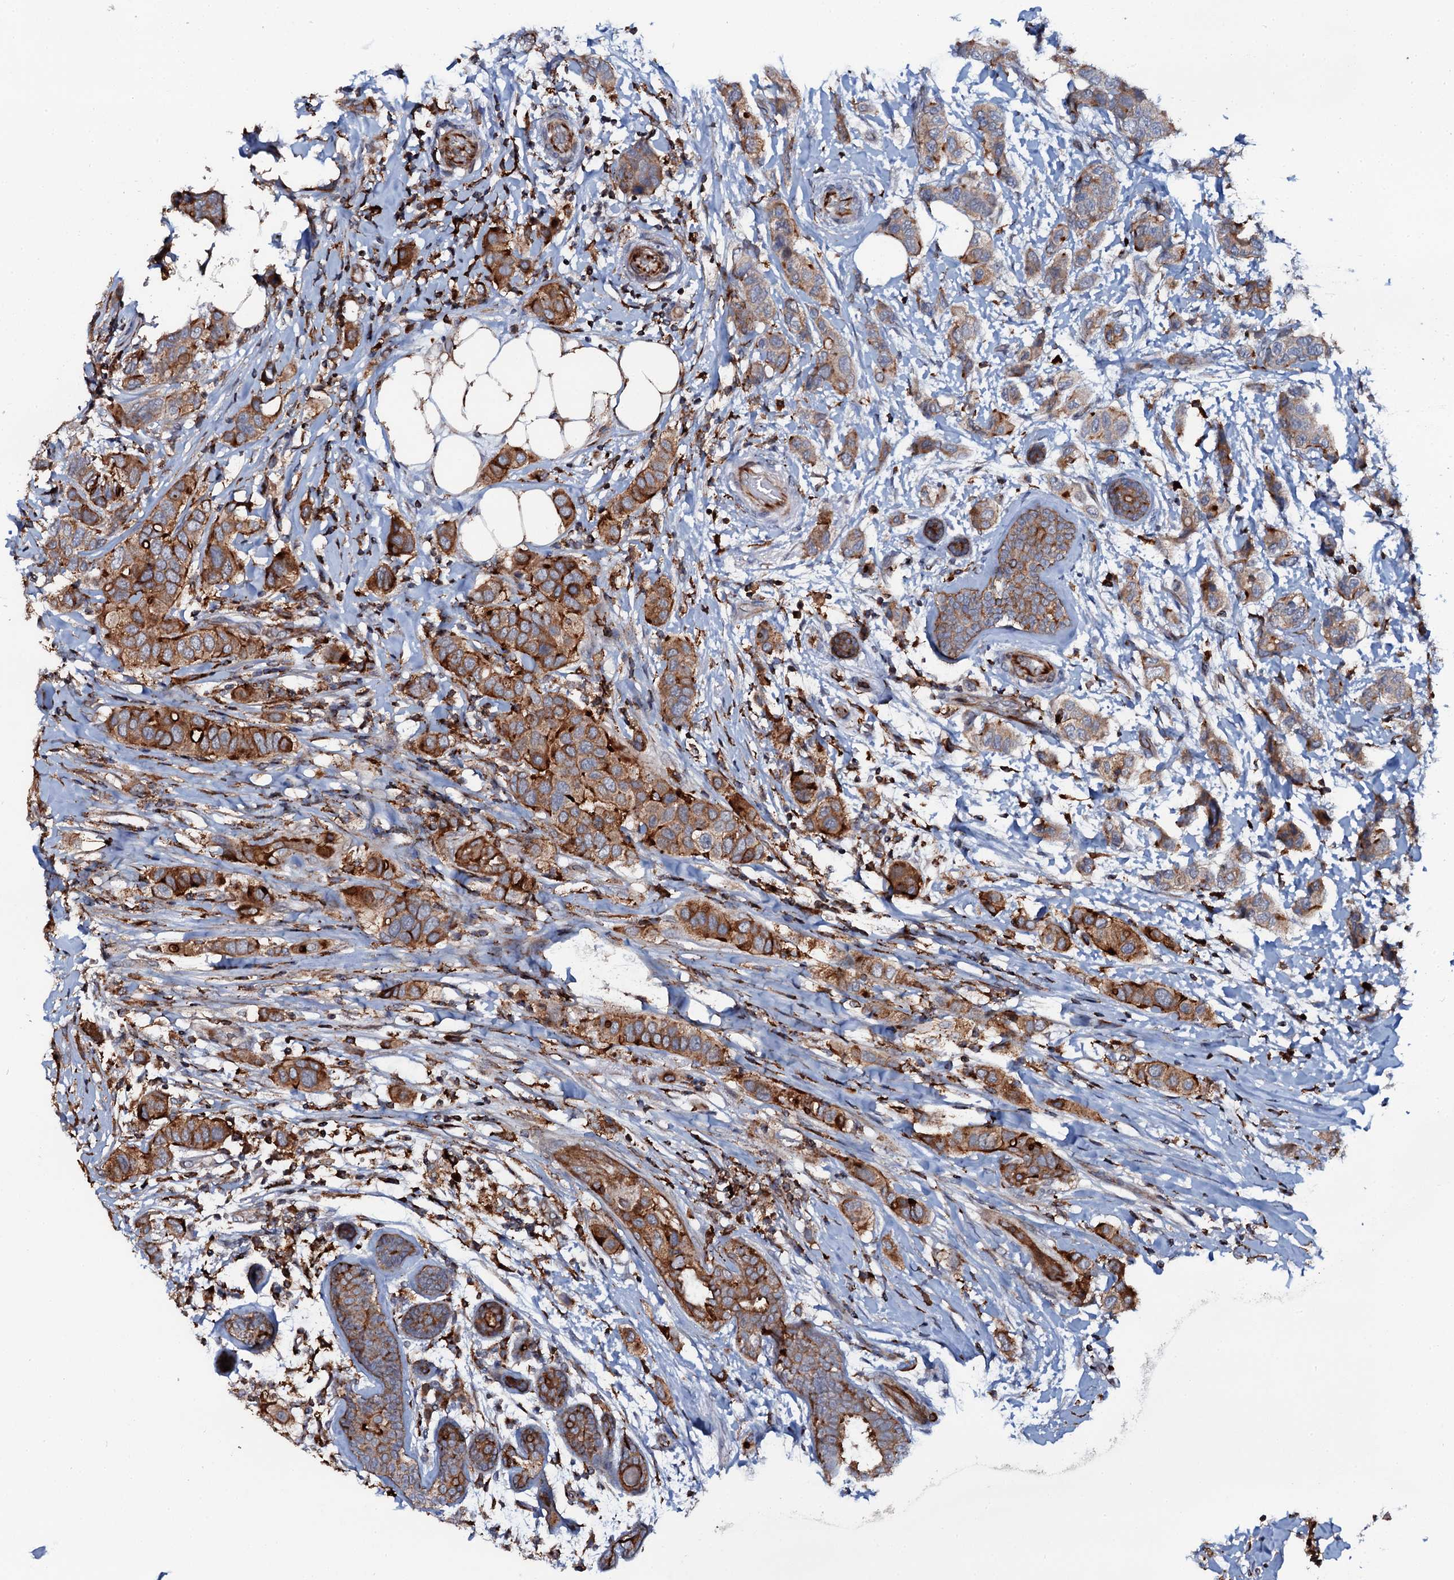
{"staining": {"intensity": "strong", "quantity": ">75%", "location": "cytoplasmic/membranous"}, "tissue": "breast cancer", "cell_type": "Tumor cells", "image_type": "cancer", "snomed": [{"axis": "morphology", "description": "Lobular carcinoma"}, {"axis": "topography", "description": "Breast"}], "caption": "Lobular carcinoma (breast) tissue shows strong cytoplasmic/membranous positivity in about >75% of tumor cells, visualized by immunohistochemistry.", "gene": "VAMP8", "patient": {"sex": "female", "age": 51}}